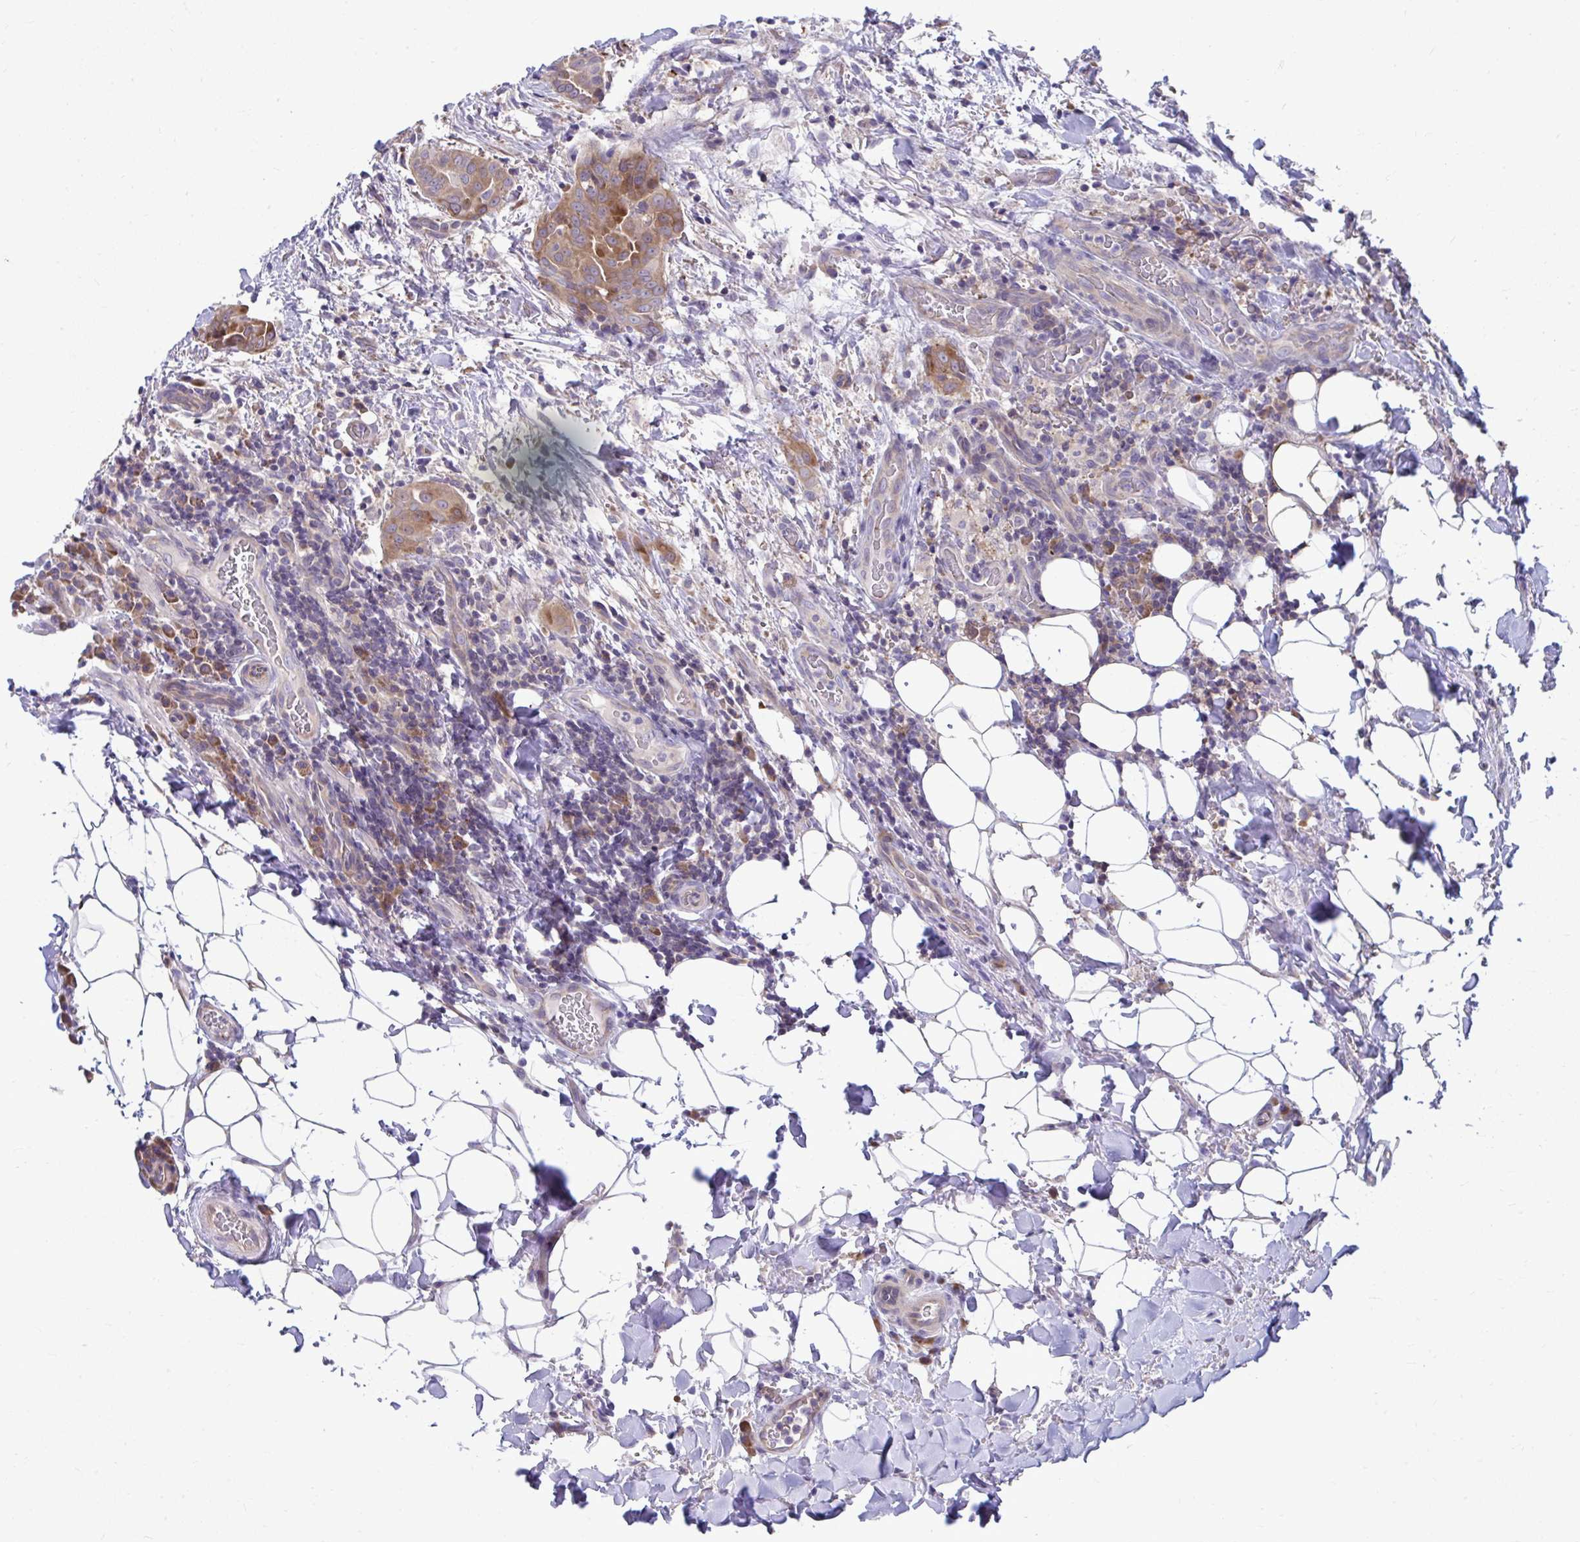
{"staining": {"intensity": "moderate", "quantity": ">75%", "location": "cytoplasmic/membranous"}, "tissue": "thyroid cancer", "cell_type": "Tumor cells", "image_type": "cancer", "snomed": [{"axis": "morphology", "description": "Papillary adenocarcinoma, NOS"}, {"axis": "topography", "description": "Thyroid gland"}], "caption": "IHC photomicrograph of neoplastic tissue: human thyroid cancer stained using immunohistochemistry (IHC) displays medium levels of moderate protein expression localized specifically in the cytoplasmic/membranous of tumor cells, appearing as a cytoplasmic/membranous brown color.", "gene": "PCDHB7", "patient": {"sex": "male", "age": 61}}